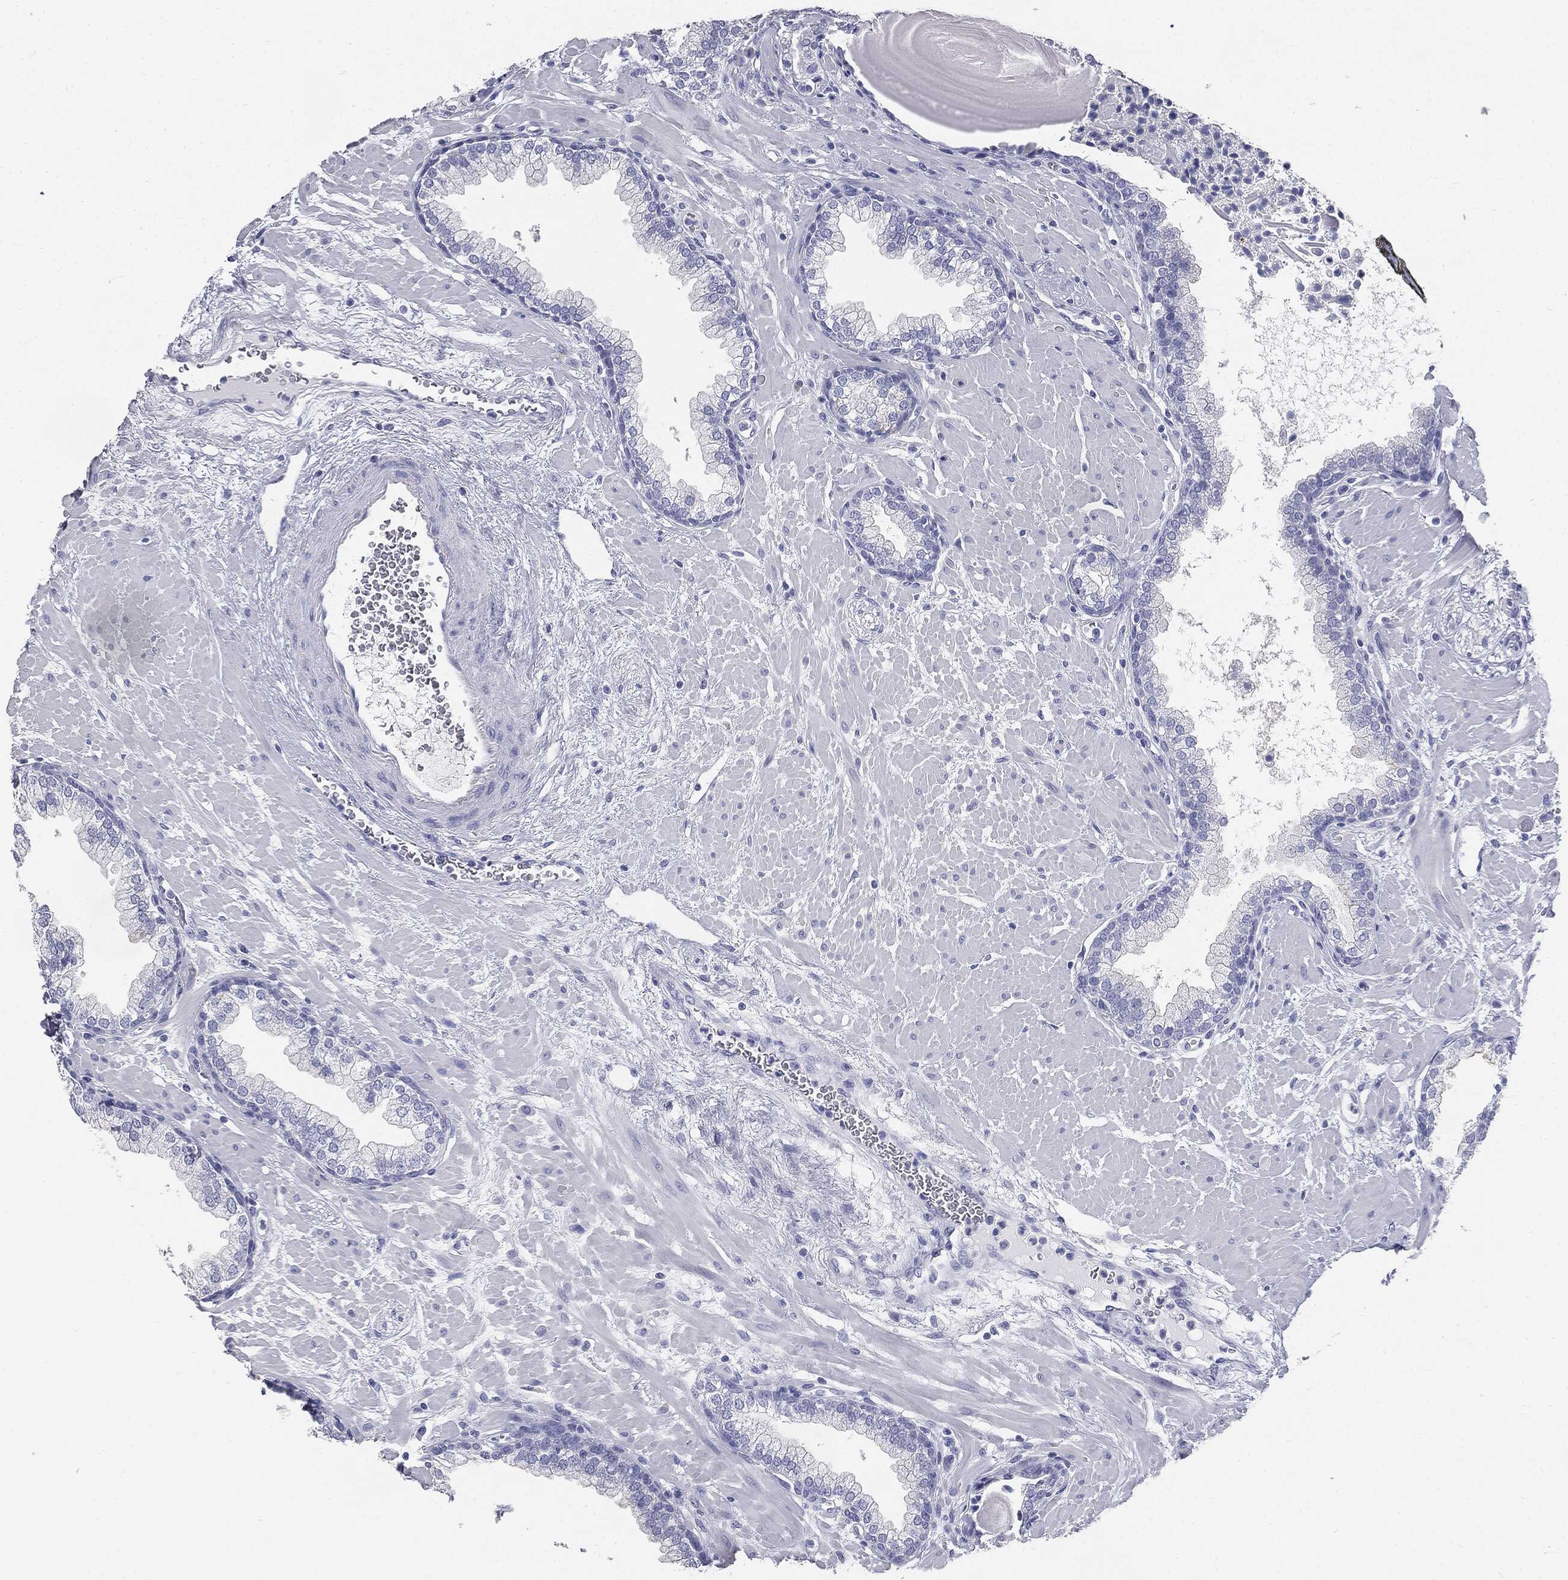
{"staining": {"intensity": "negative", "quantity": "none", "location": "none"}, "tissue": "prostate", "cell_type": "Glandular cells", "image_type": "normal", "snomed": [{"axis": "morphology", "description": "Normal tissue, NOS"}, {"axis": "topography", "description": "Prostate"}], "caption": "IHC histopathology image of unremarkable human prostate stained for a protein (brown), which shows no positivity in glandular cells.", "gene": "CUZD1", "patient": {"sex": "male", "age": 63}}